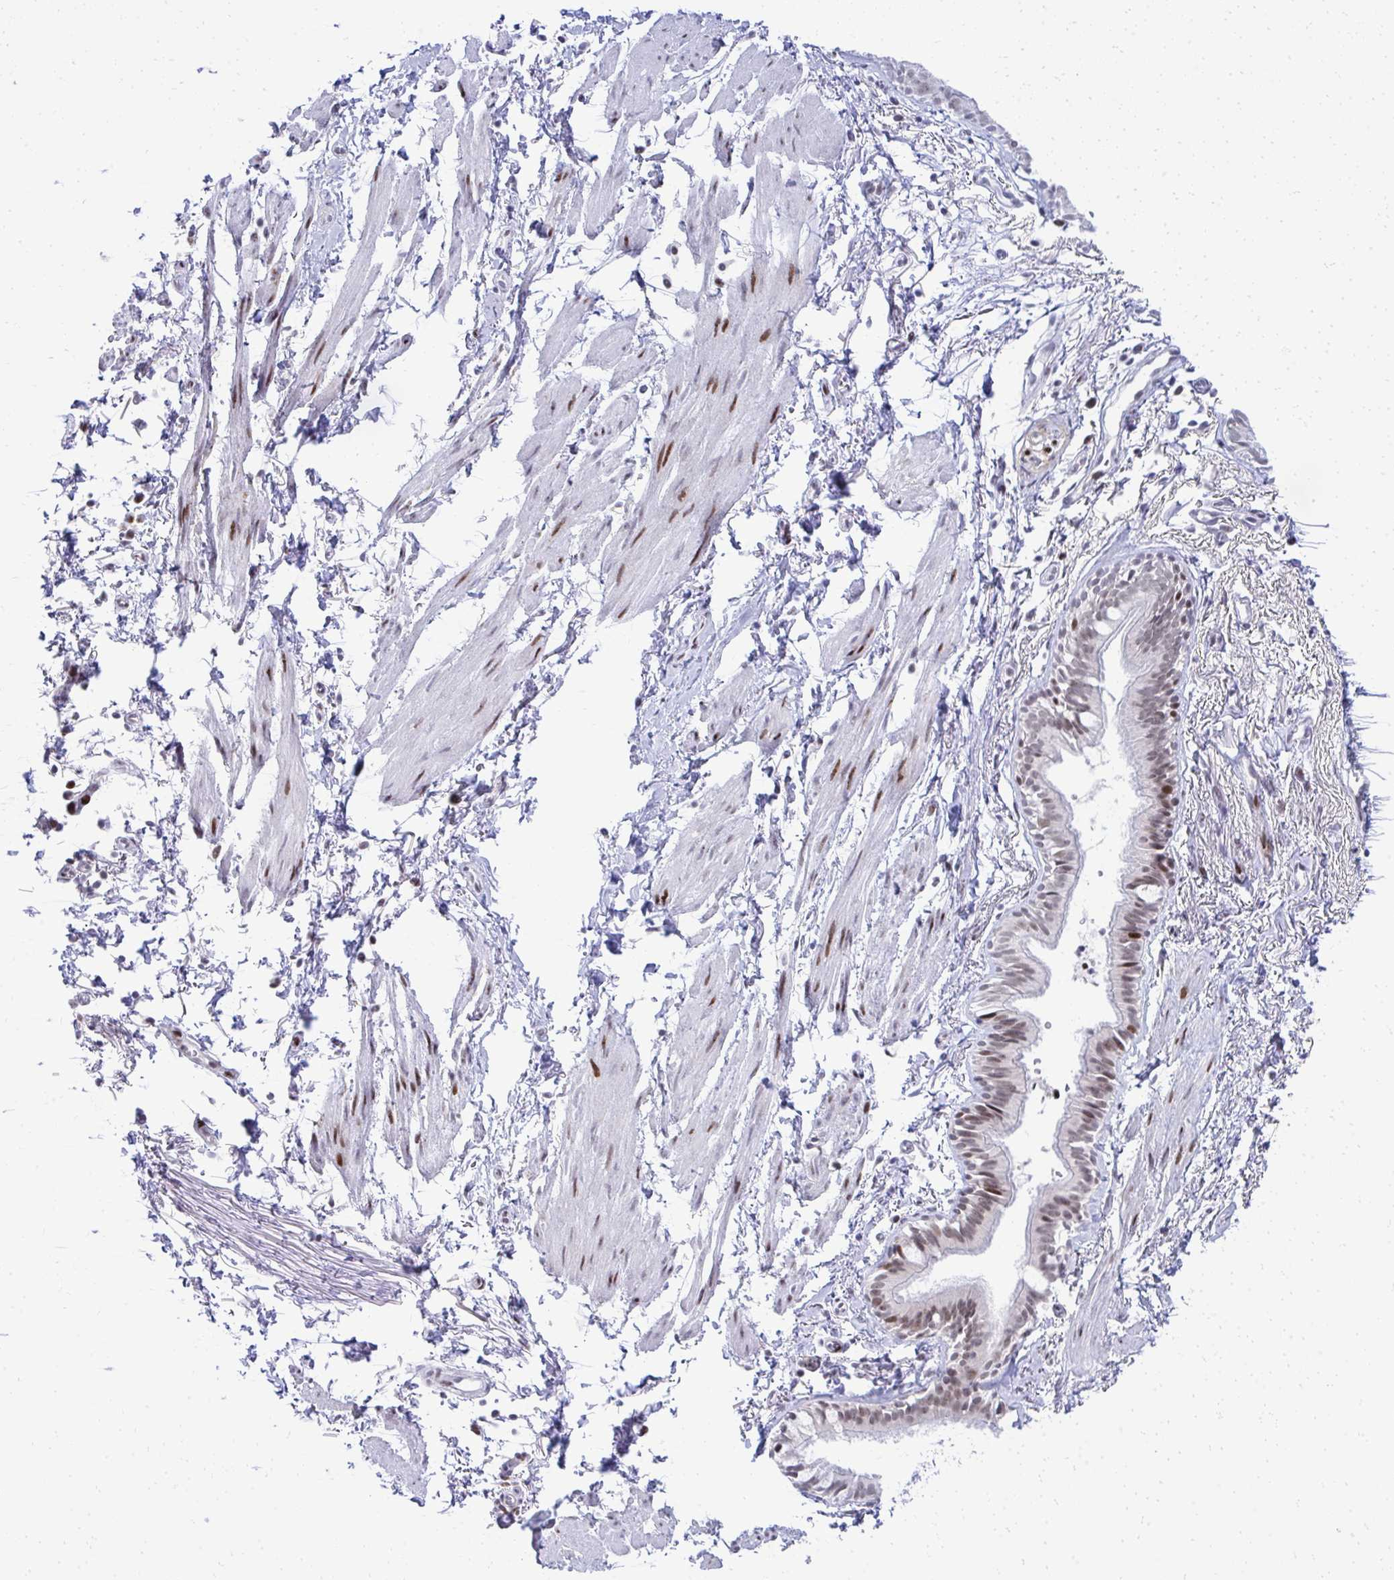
{"staining": {"intensity": "moderate", "quantity": ">75%", "location": "nuclear"}, "tissue": "bronchus", "cell_type": "Respiratory epithelial cells", "image_type": "normal", "snomed": [{"axis": "morphology", "description": "Normal tissue, NOS"}, {"axis": "topography", "description": "Cartilage tissue"}, {"axis": "topography", "description": "Bronchus"}, {"axis": "topography", "description": "Peripheral nerve tissue"}], "caption": "Protein expression analysis of normal bronchus demonstrates moderate nuclear positivity in approximately >75% of respiratory epithelial cells.", "gene": "GLDN", "patient": {"sex": "female", "age": 59}}